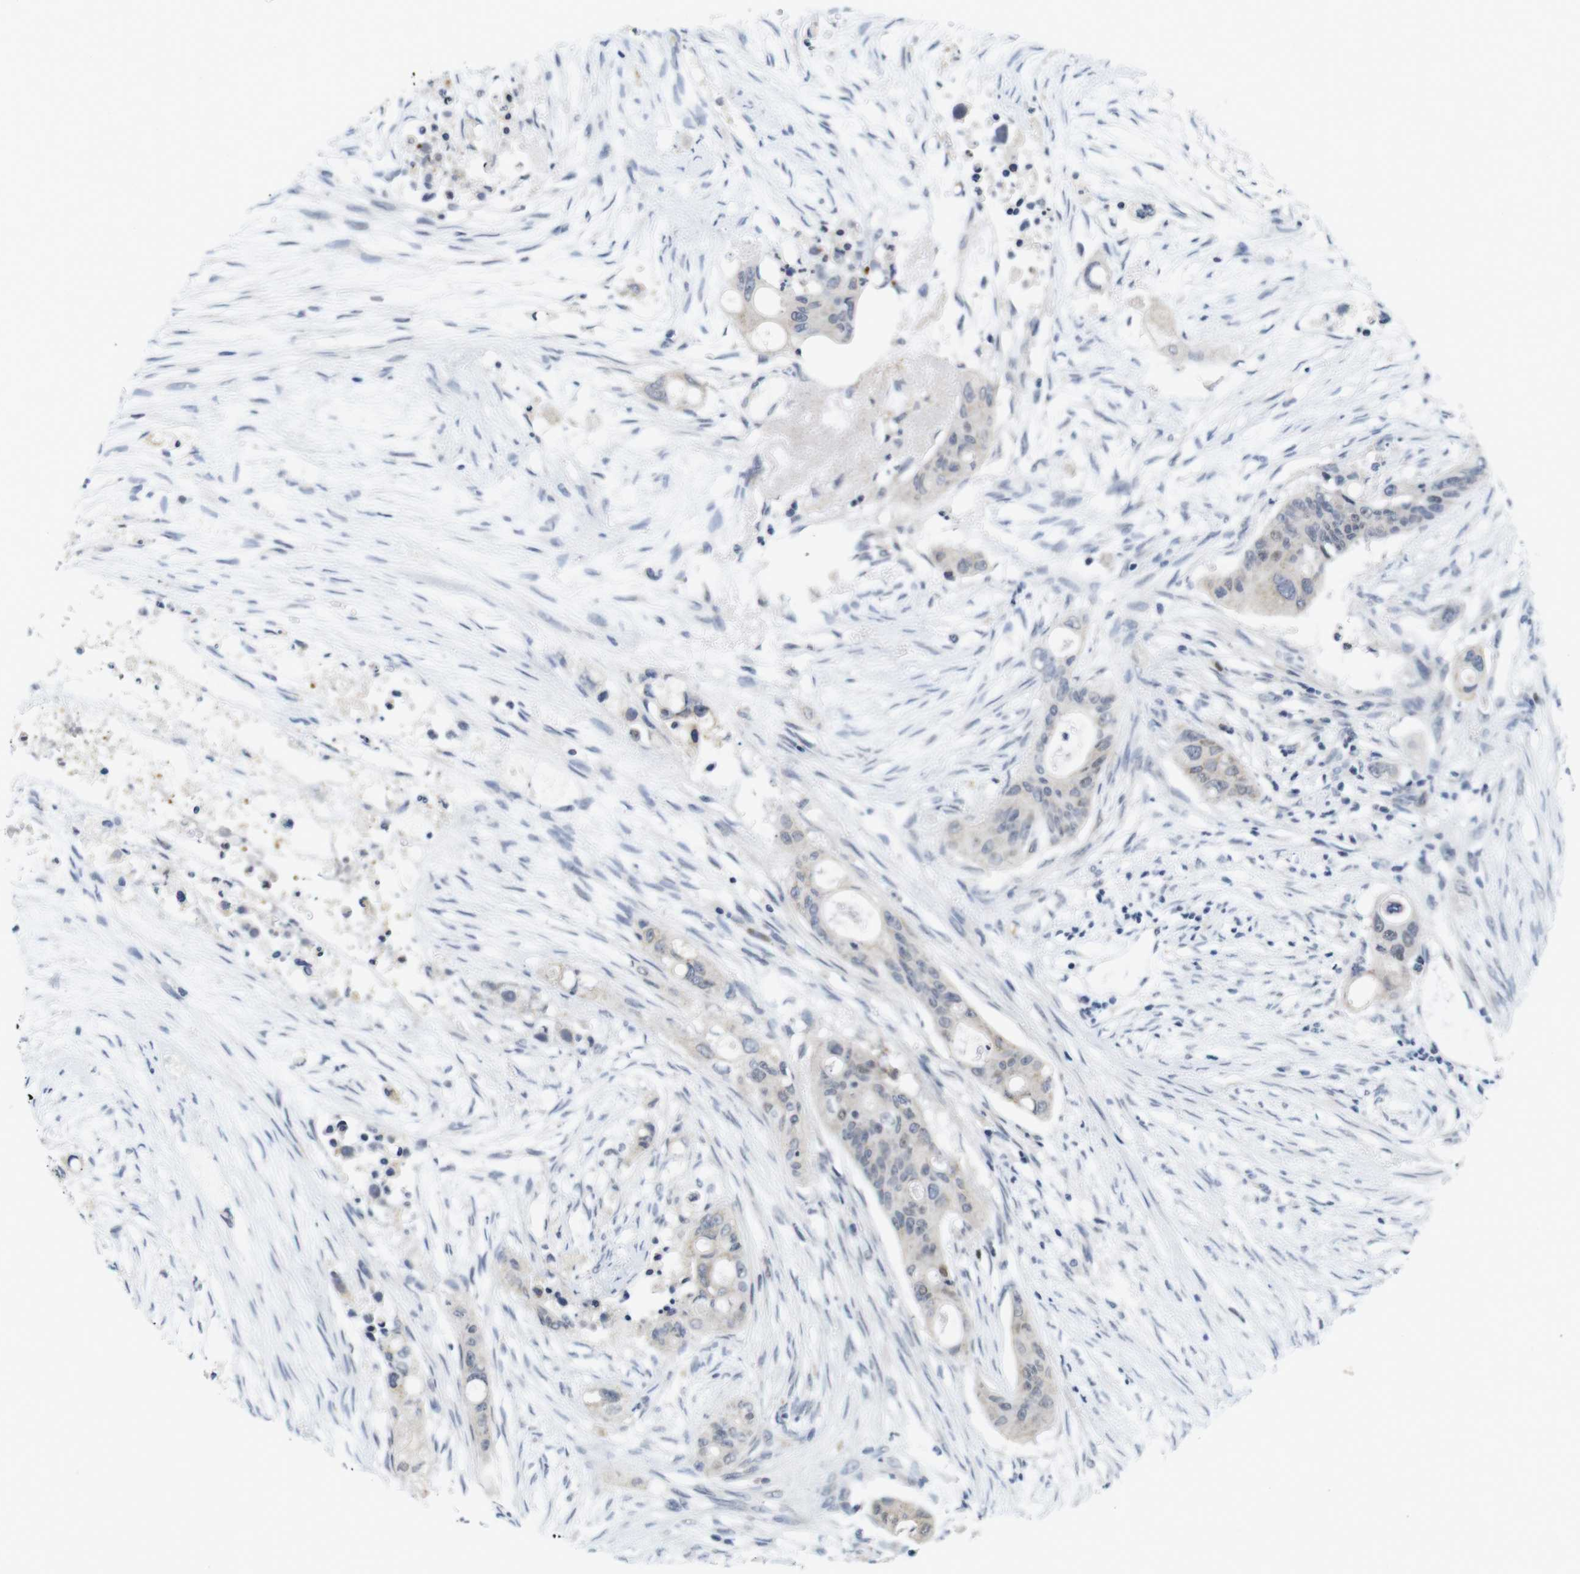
{"staining": {"intensity": "negative", "quantity": "none", "location": "none"}, "tissue": "colorectal cancer", "cell_type": "Tumor cells", "image_type": "cancer", "snomed": [{"axis": "morphology", "description": "Adenocarcinoma, NOS"}, {"axis": "topography", "description": "Colon"}], "caption": "Tumor cells show no significant protein staining in colorectal adenocarcinoma.", "gene": "SKP2", "patient": {"sex": "female", "age": 57}}